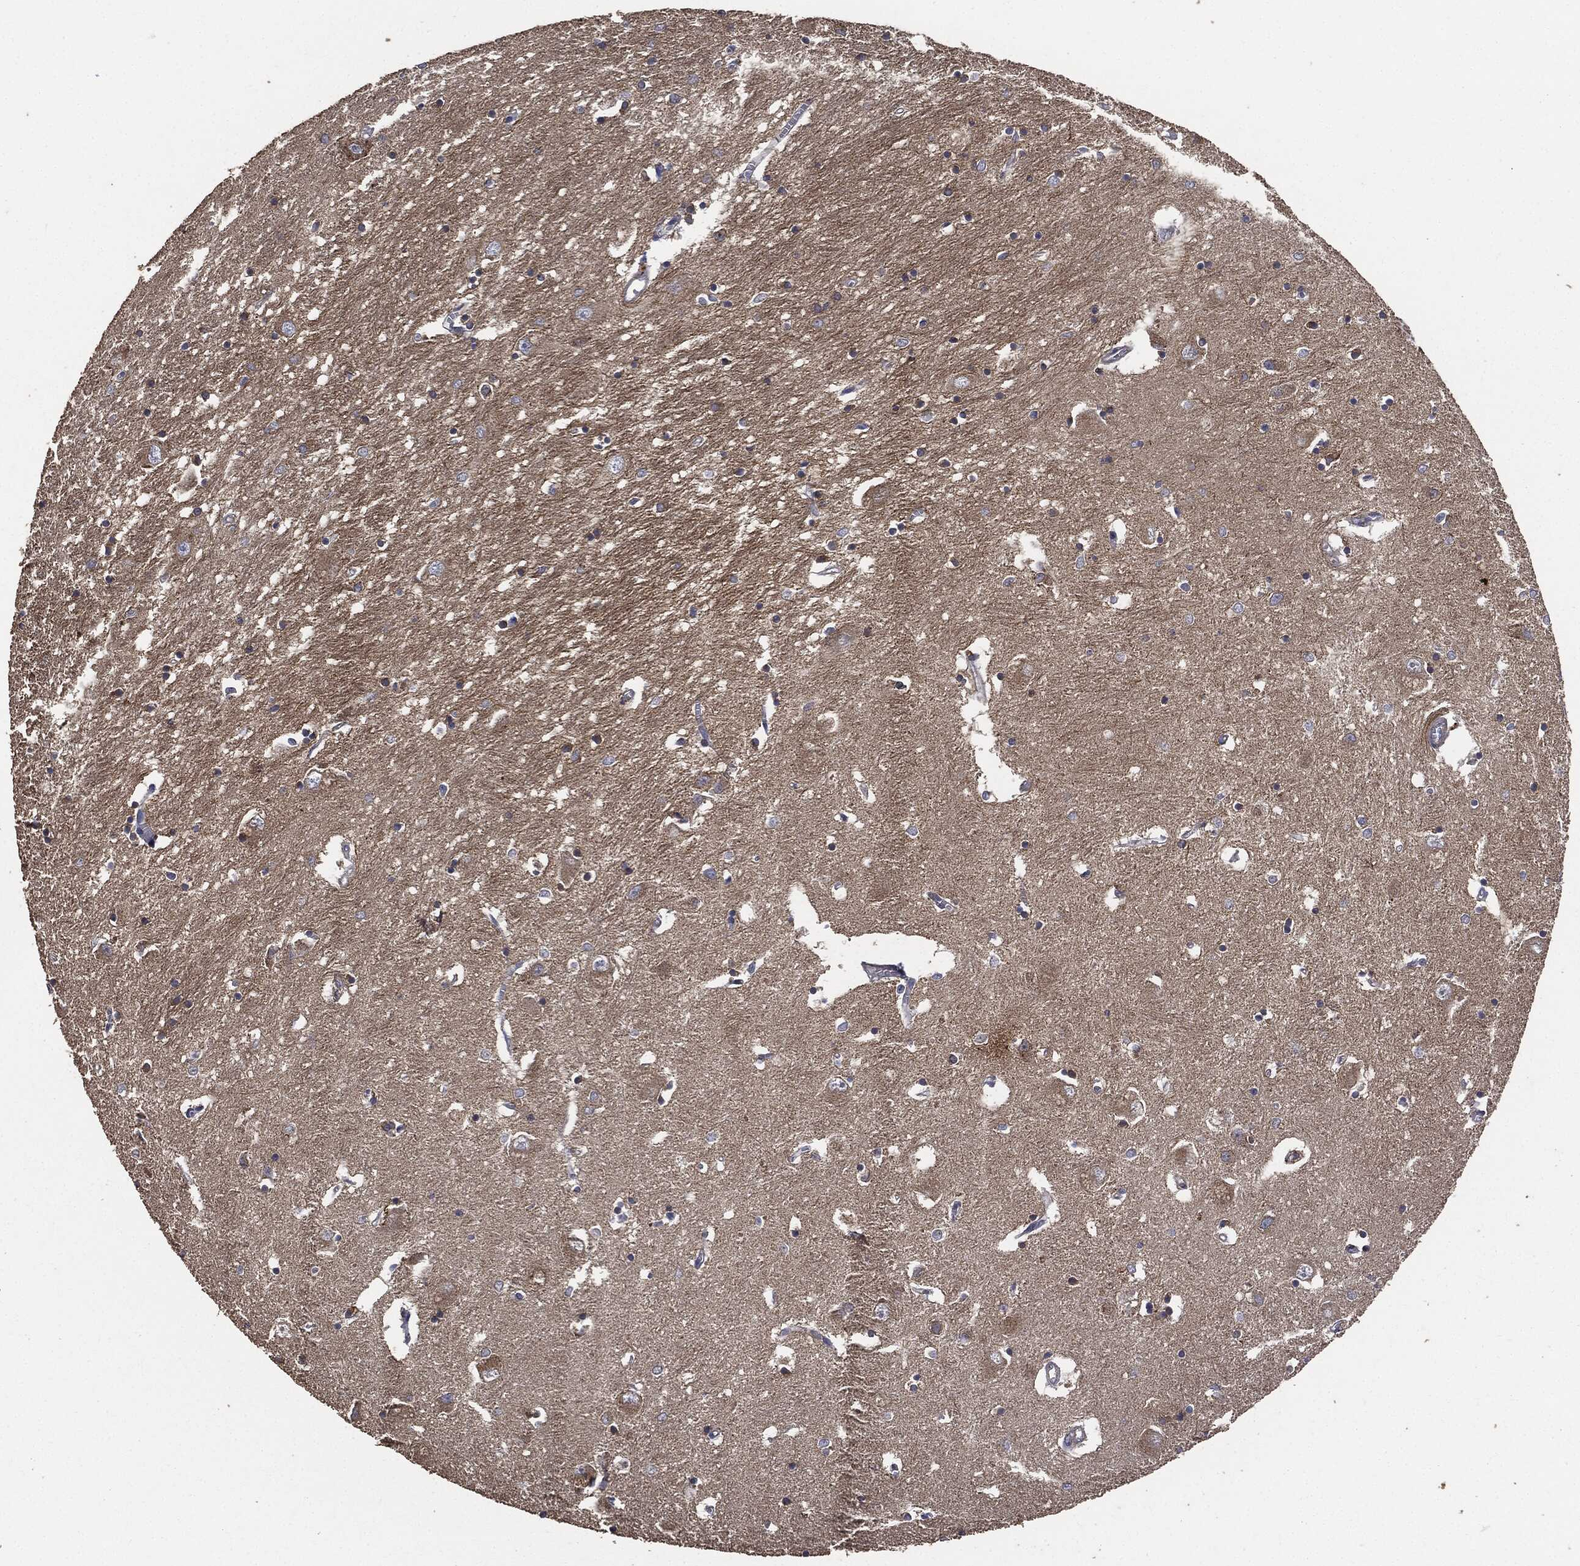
{"staining": {"intensity": "negative", "quantity": "none", "location": "none"}, "tissue": "caudate", "cell_type": "Glial cells", "image_type": "normal", "snomed": [{"axis": "morphology", "description": "Normal tissue, NOS"}, {"axis": "topography", "description": "Lateral ventricle wall"}], "caption": "Immunohistochemistry (IHC) image of benign human caudate stained for a protein (brown), which displays no expression in glial cells.", "gene": "STK3", "patient": {"sex": "male", "age": 54}}